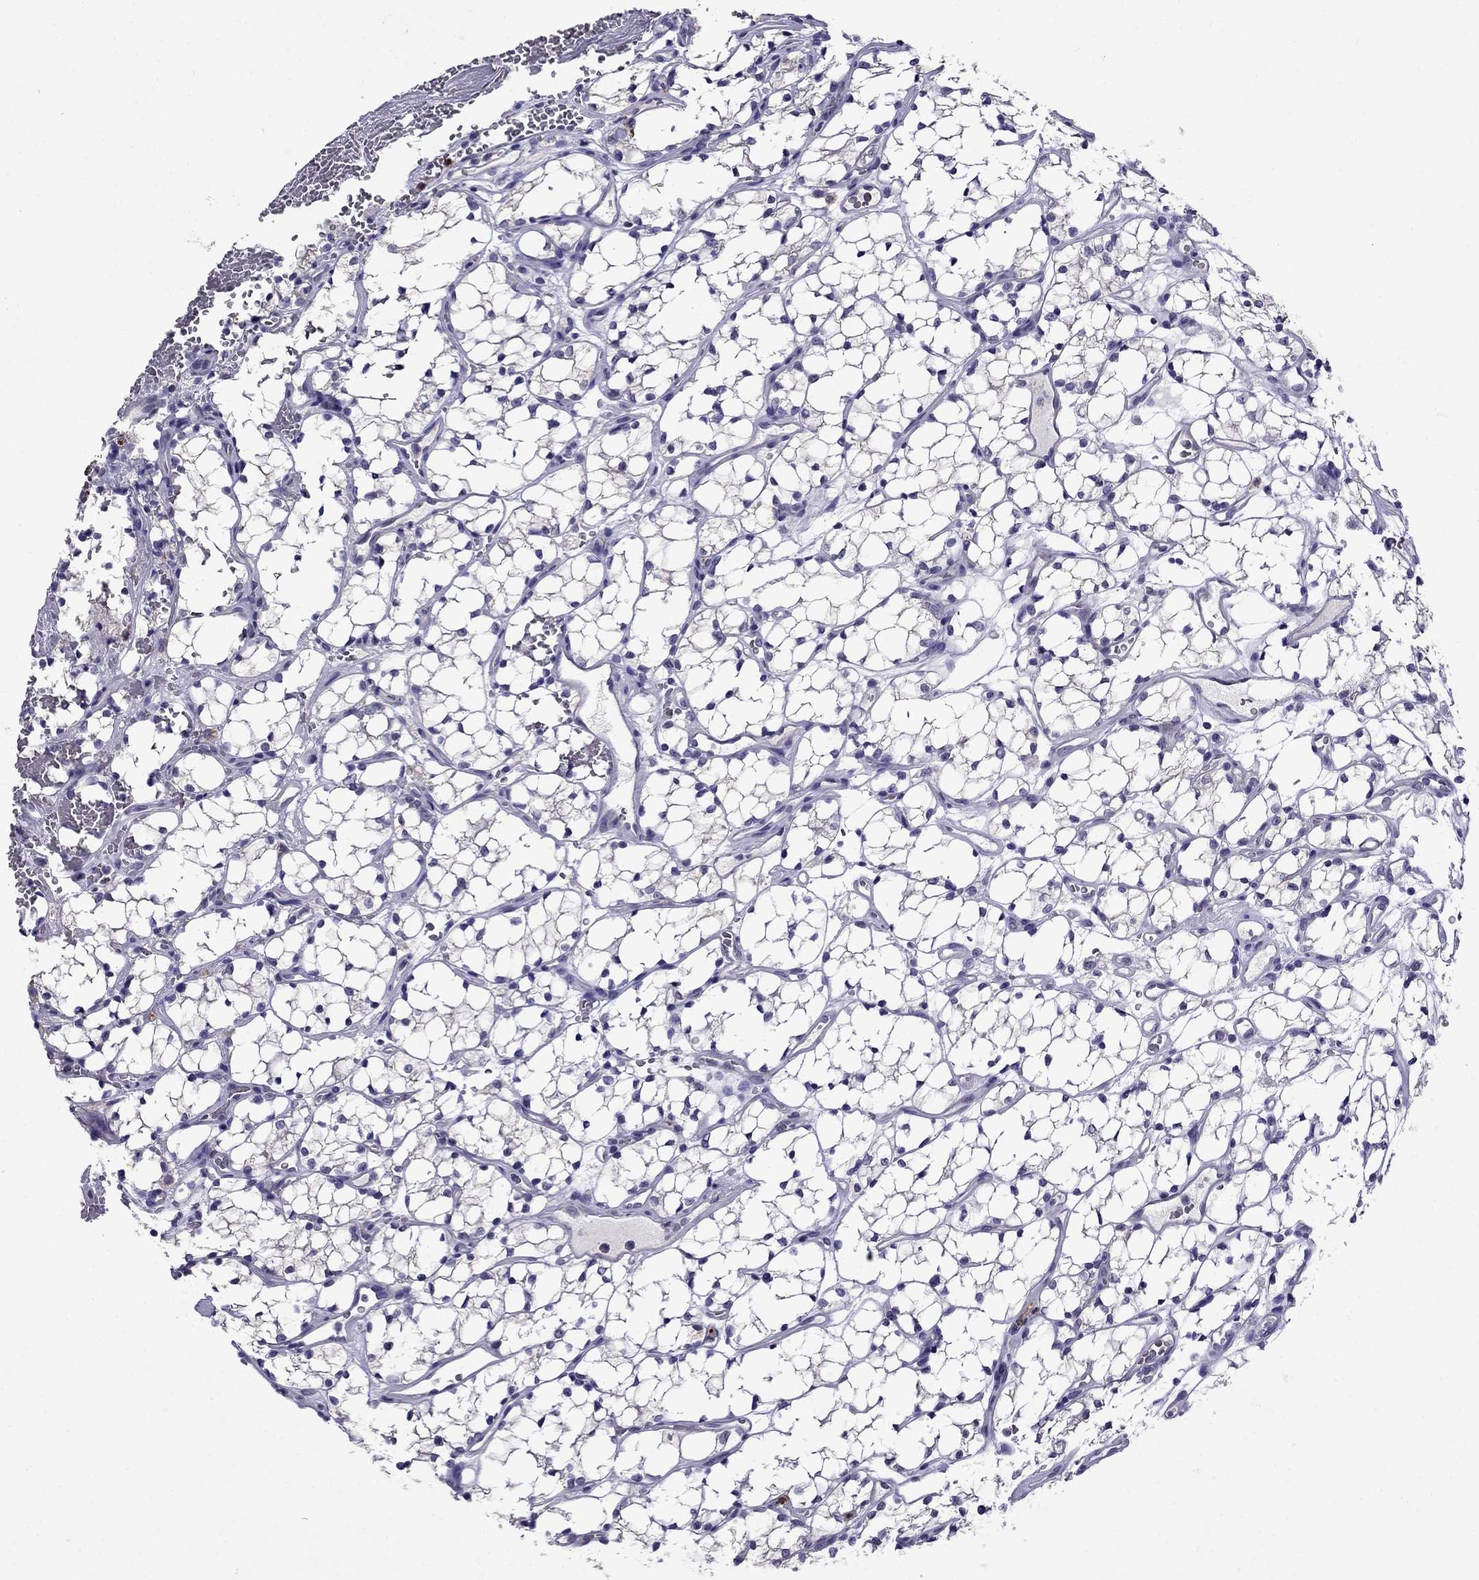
{"staining": {"intensity": "negative", "quantity": "none", "location": "none"}, "tissue": "renal cancer", "cell_type": "Tumor cells", "image_type": "cancer", "snomed": [{"axis": "morphology", "description": "Adenocarcinoma, NOS"}, {"axis": "topography", "description": "Kidney"}], "caption": "Renal cancer was stained to show a protein in brown. There is no significant staining in tumor cells.", "gene": "OLFM4", "patient": {"sex": "female", "age": 69}}